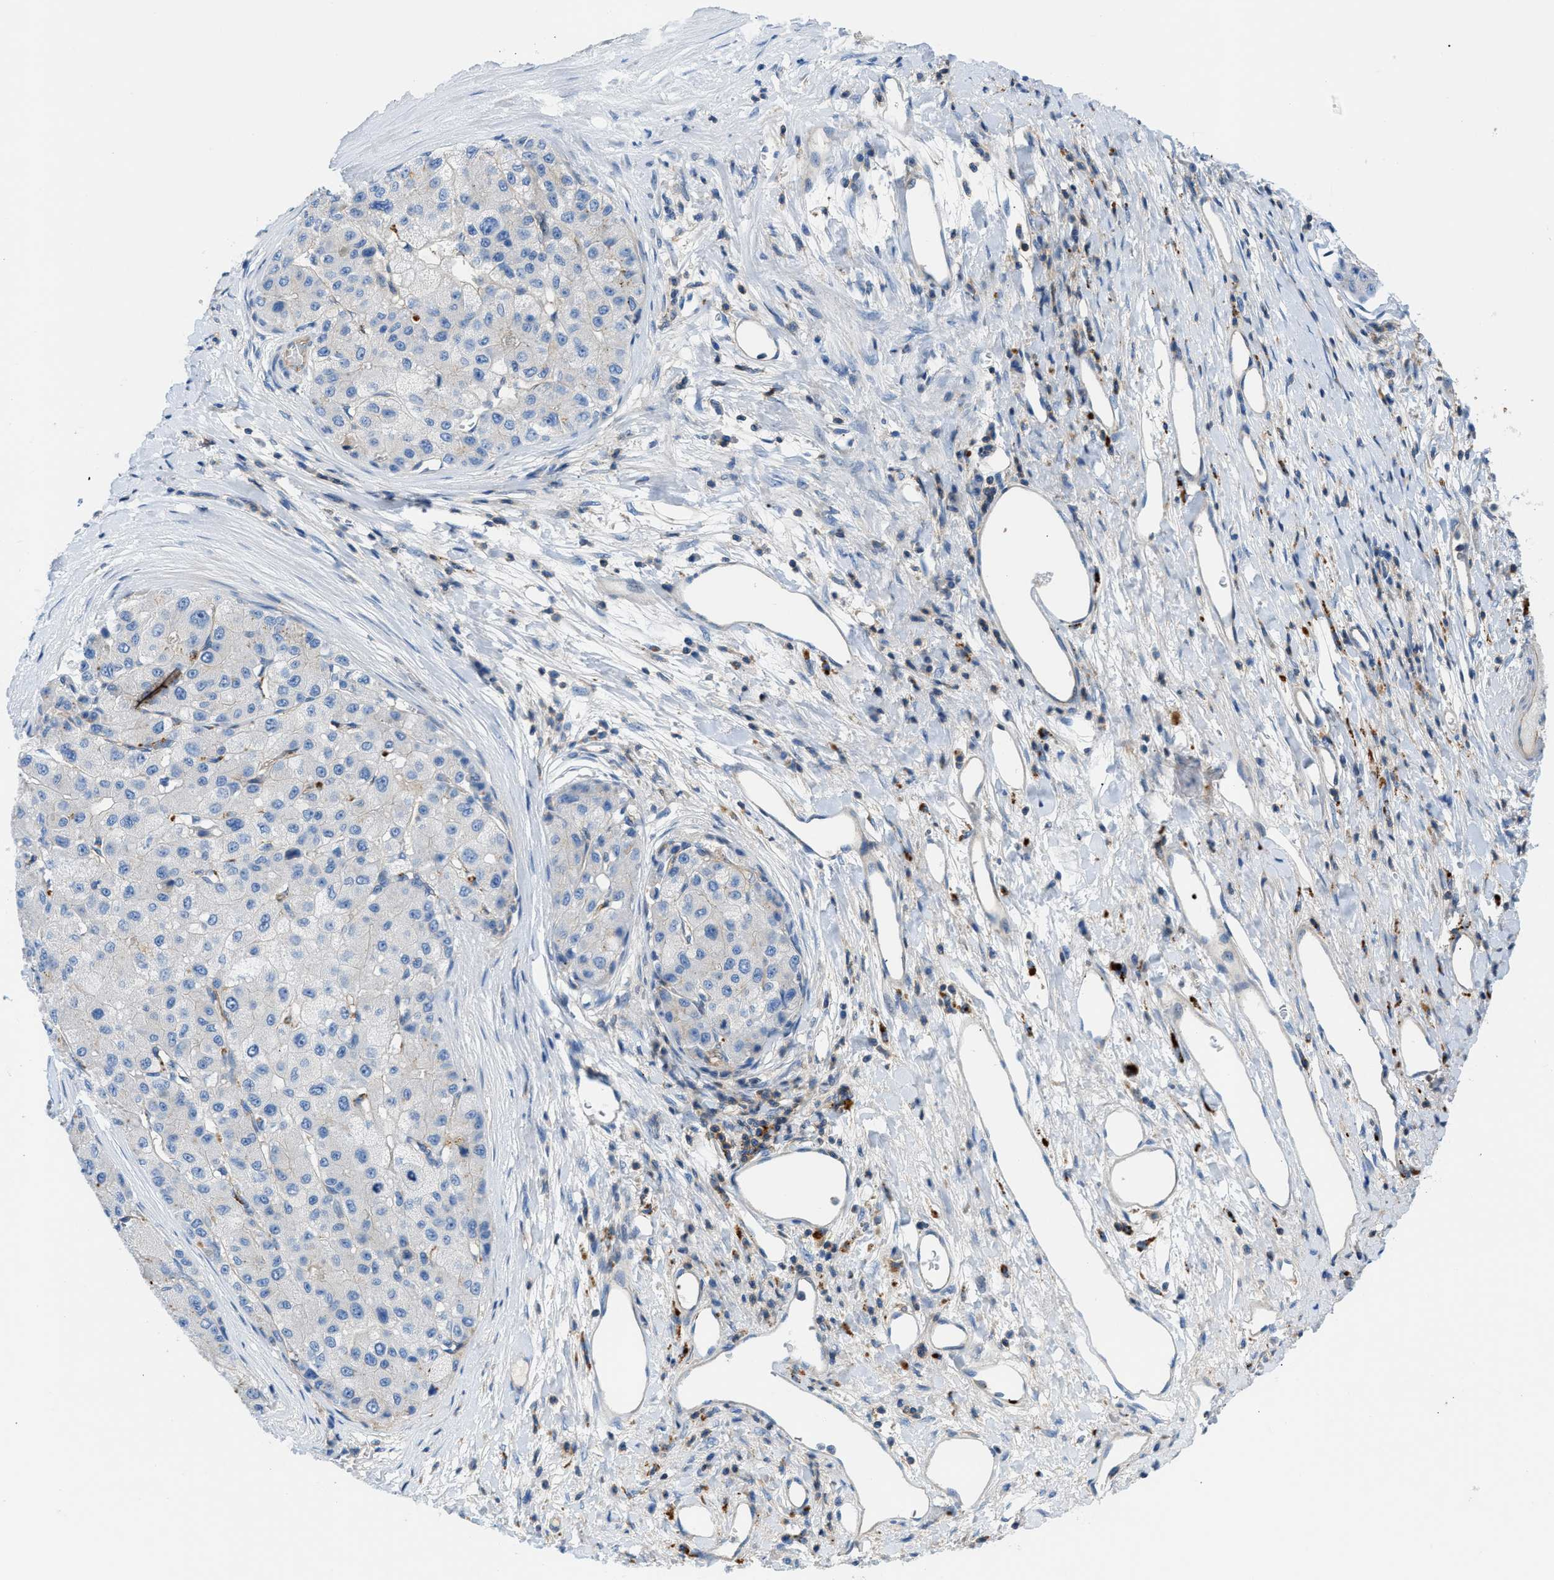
{"staining": {"intensity": "negative", "quantity": "none", "location": "none"}, "tissue": "liver cancer", "cell_type": "Tumor cells", "image_type": "cancer", "snomed": [{"axis": "morphology", "description": "Carcinoma, Hepatocellular, NOS"}, {"axis": "topography", "description": "Liver"}], "caption": "IHC photomicrograph of human liver cancer (hepatocellular carcinoma) stained for a protein (brown), which reveals no expression in tumor cells.", "gene": "ORAI1", "patient": {"sex": "male", "age": 80}}